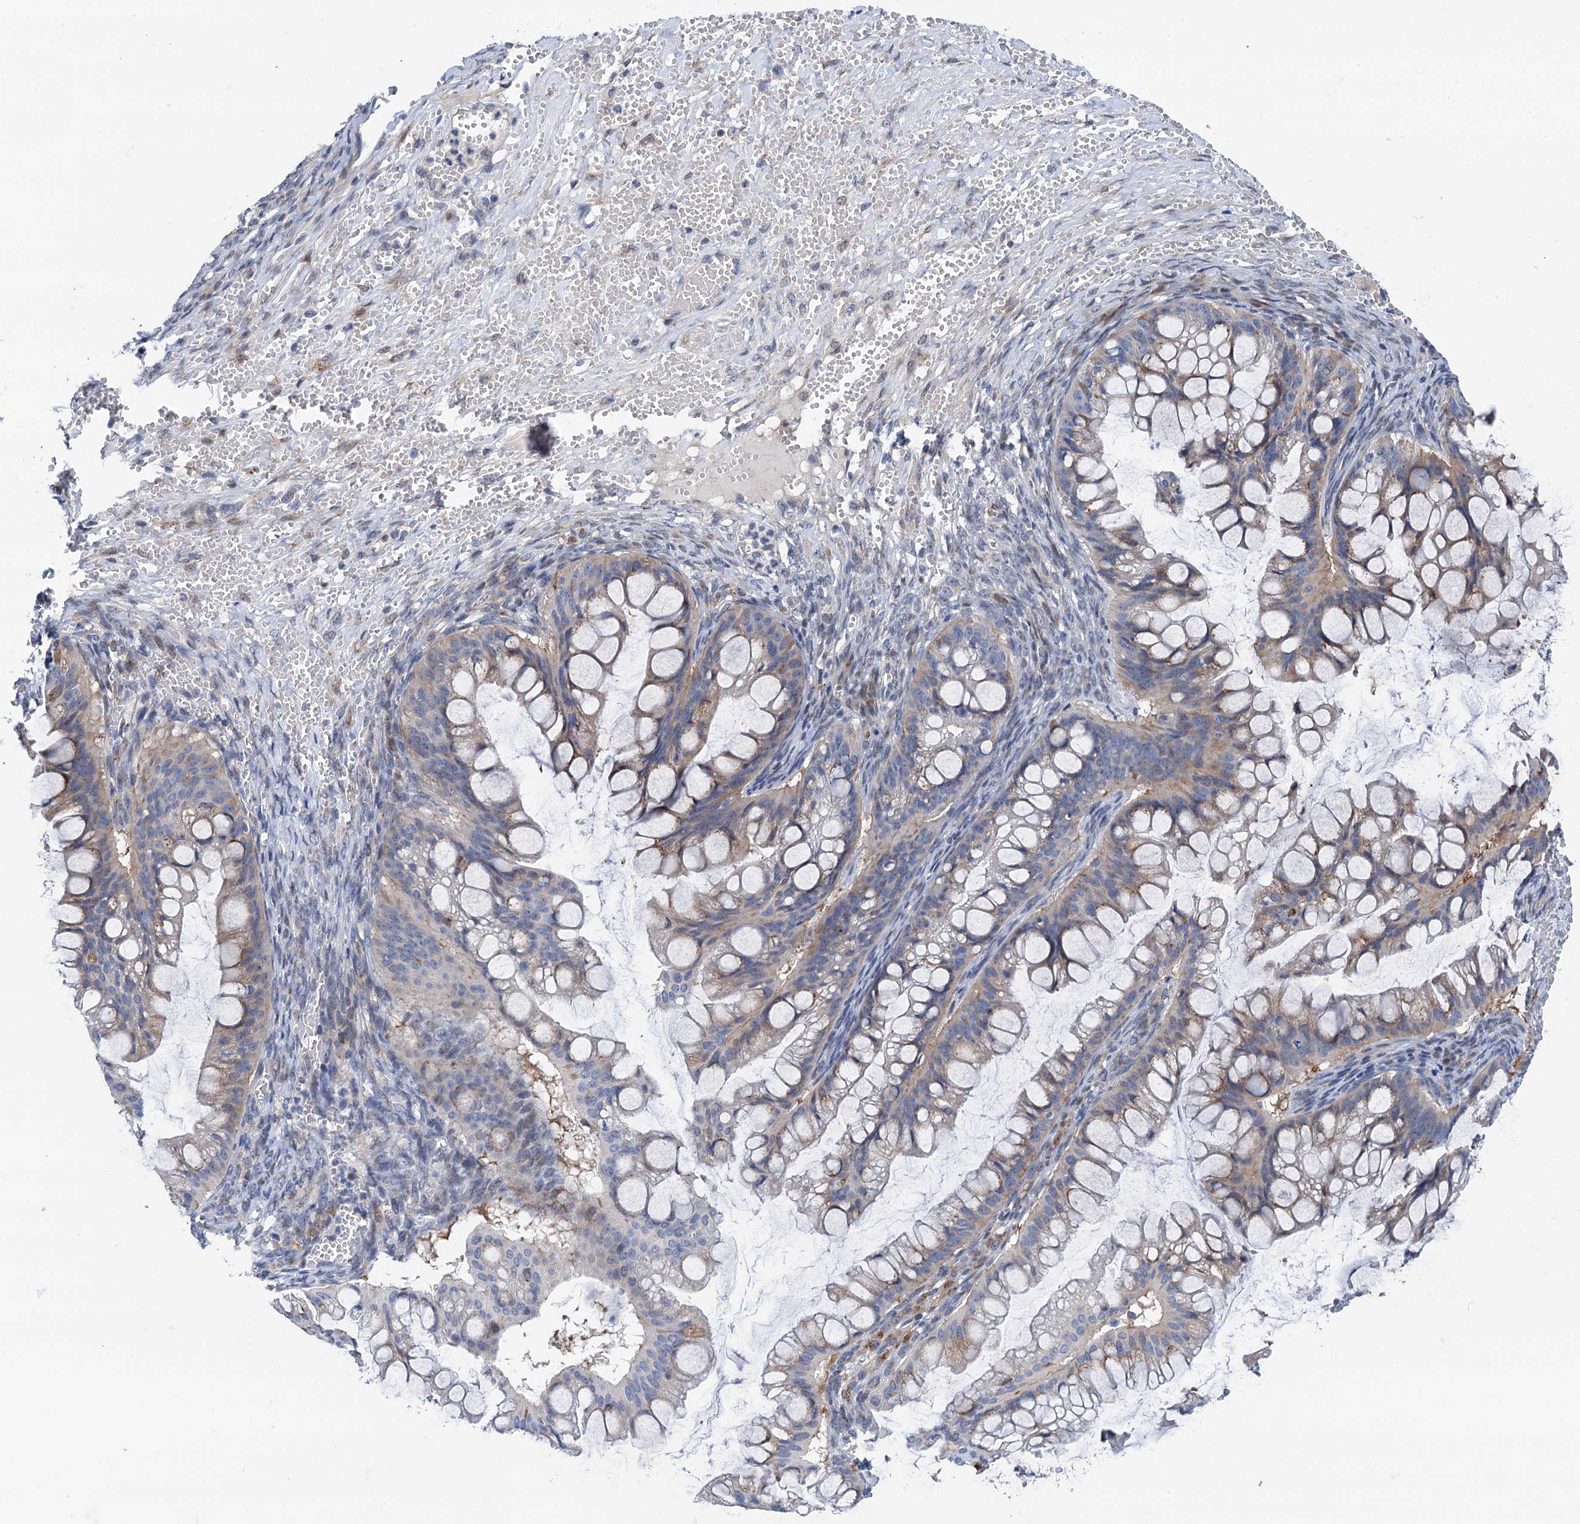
{"staining": {"intensity": "negative", "quantity": "none", "location": "none"}, "tissue": "ovarian cancer", "cell_type": "Tumor cells", "image_type": "cancer", "snomed": [{"axis": "morphology", "description": "Cystadenocarcinoma, mucinous, NOS"}, {"axis": "topography", "description": "Ovary"}], "caption": "IHC histopathology image of neoplastic tissue: human mucinous cystadenocarcinoma (ovarian) stained with DAB displays no significant protein positivity in tumor cells.", "gene": "NBEA", "patient": {"sex": "female", "age": 73}}